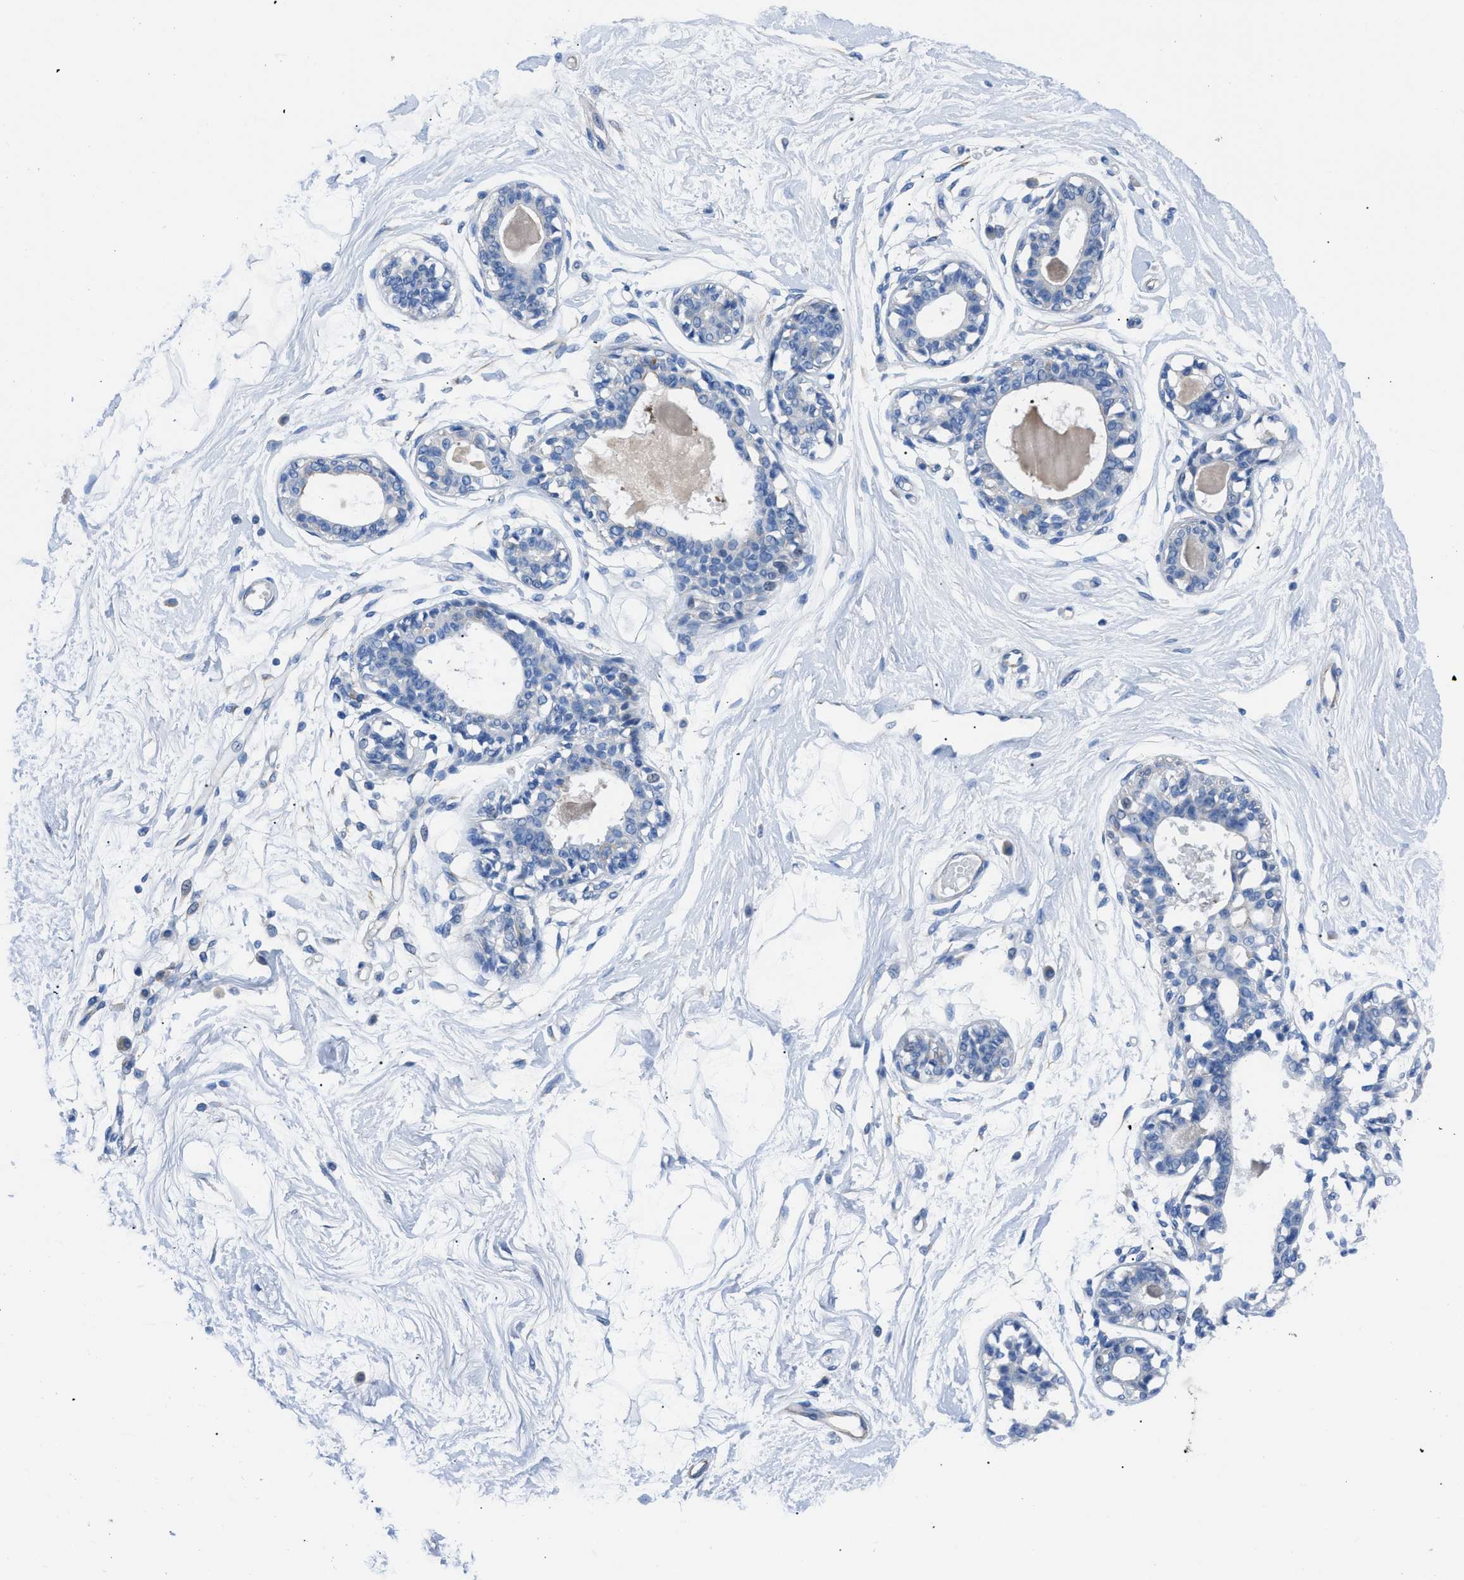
{"staining": {"intensity": "negative", "quantity": "none", "location": "none"}, "tissue": "breast", "cell_type": "Adipocytes", "image_type": "normal", "snomed": [{"axis": "morphology", "description": "Normal tissue, NOS"}, {"axis": "topography", "description": "Breast"}], "caption": "High power microscopy photomicrograph of an immunohistochemistry (IHC) photomicrograph of unremarkable breast, revealing no significant expression in adipocytes.", "gene": "ITPR1", "patient": {"sex": "female", "age": 45}}